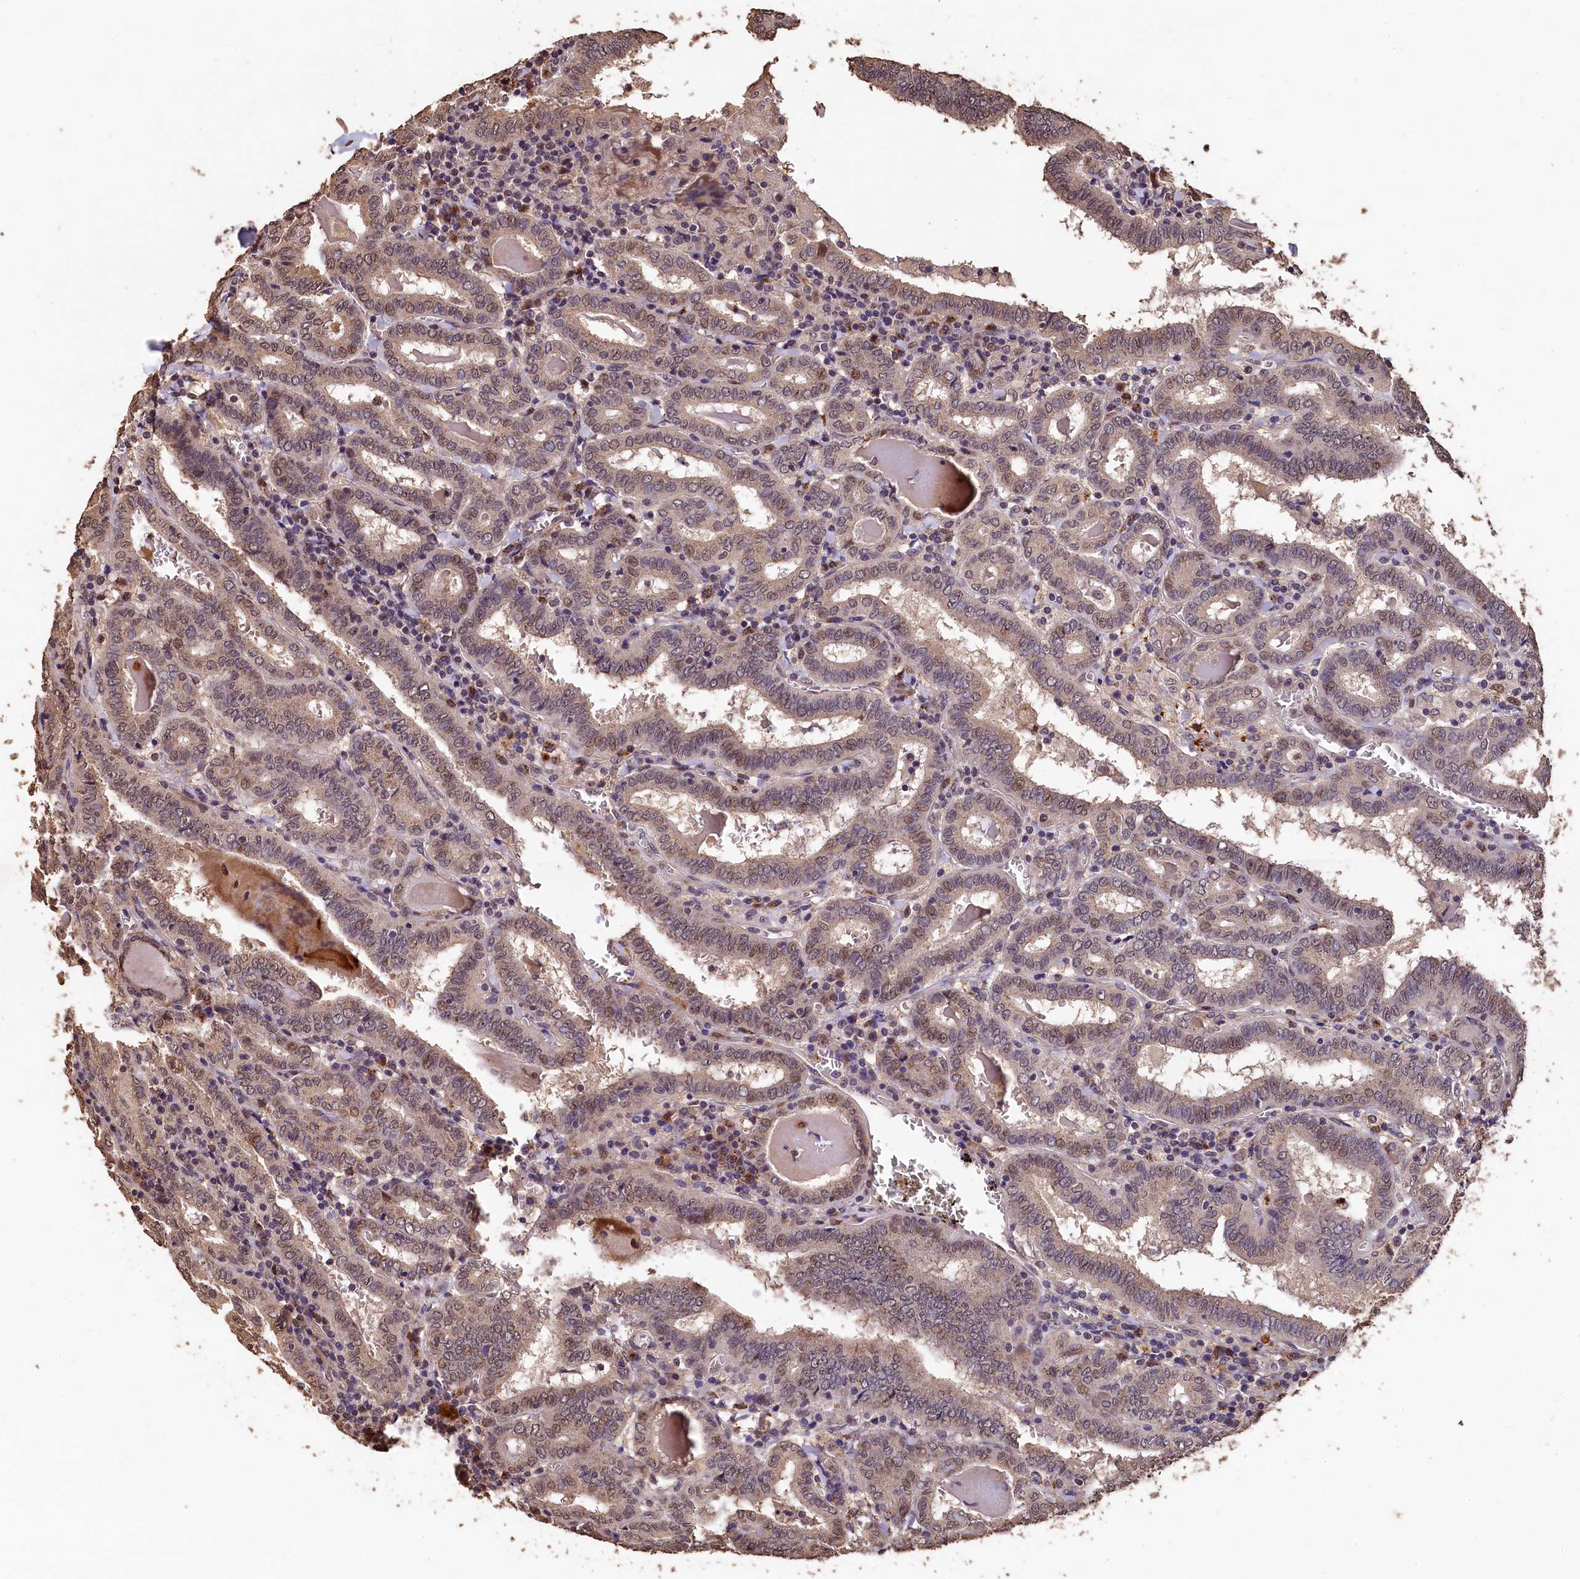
{"staining": {"intensity": "weak", "quantity": ">75%", "location": "cytoplasmic/membranous,nuclear"}, "tissue": "thyroid cancer", "cell_type": "Tumor cells", "image_type": "cancer", "snomed": [{"axis": "morphology", "description": "Papillary adenocarcinoma, NOS"}, {"axis": "topography", "description": "Thyroid gland"}], "caption": "Immunohistochemical staining of human thyroid cancer displays low levels of weak cytoplasmic/membranous and nuclear protein staining in approximately >75% of tumor cells.", "gene": "LSM4", "patient": {"sex": "female", "age": 72}}